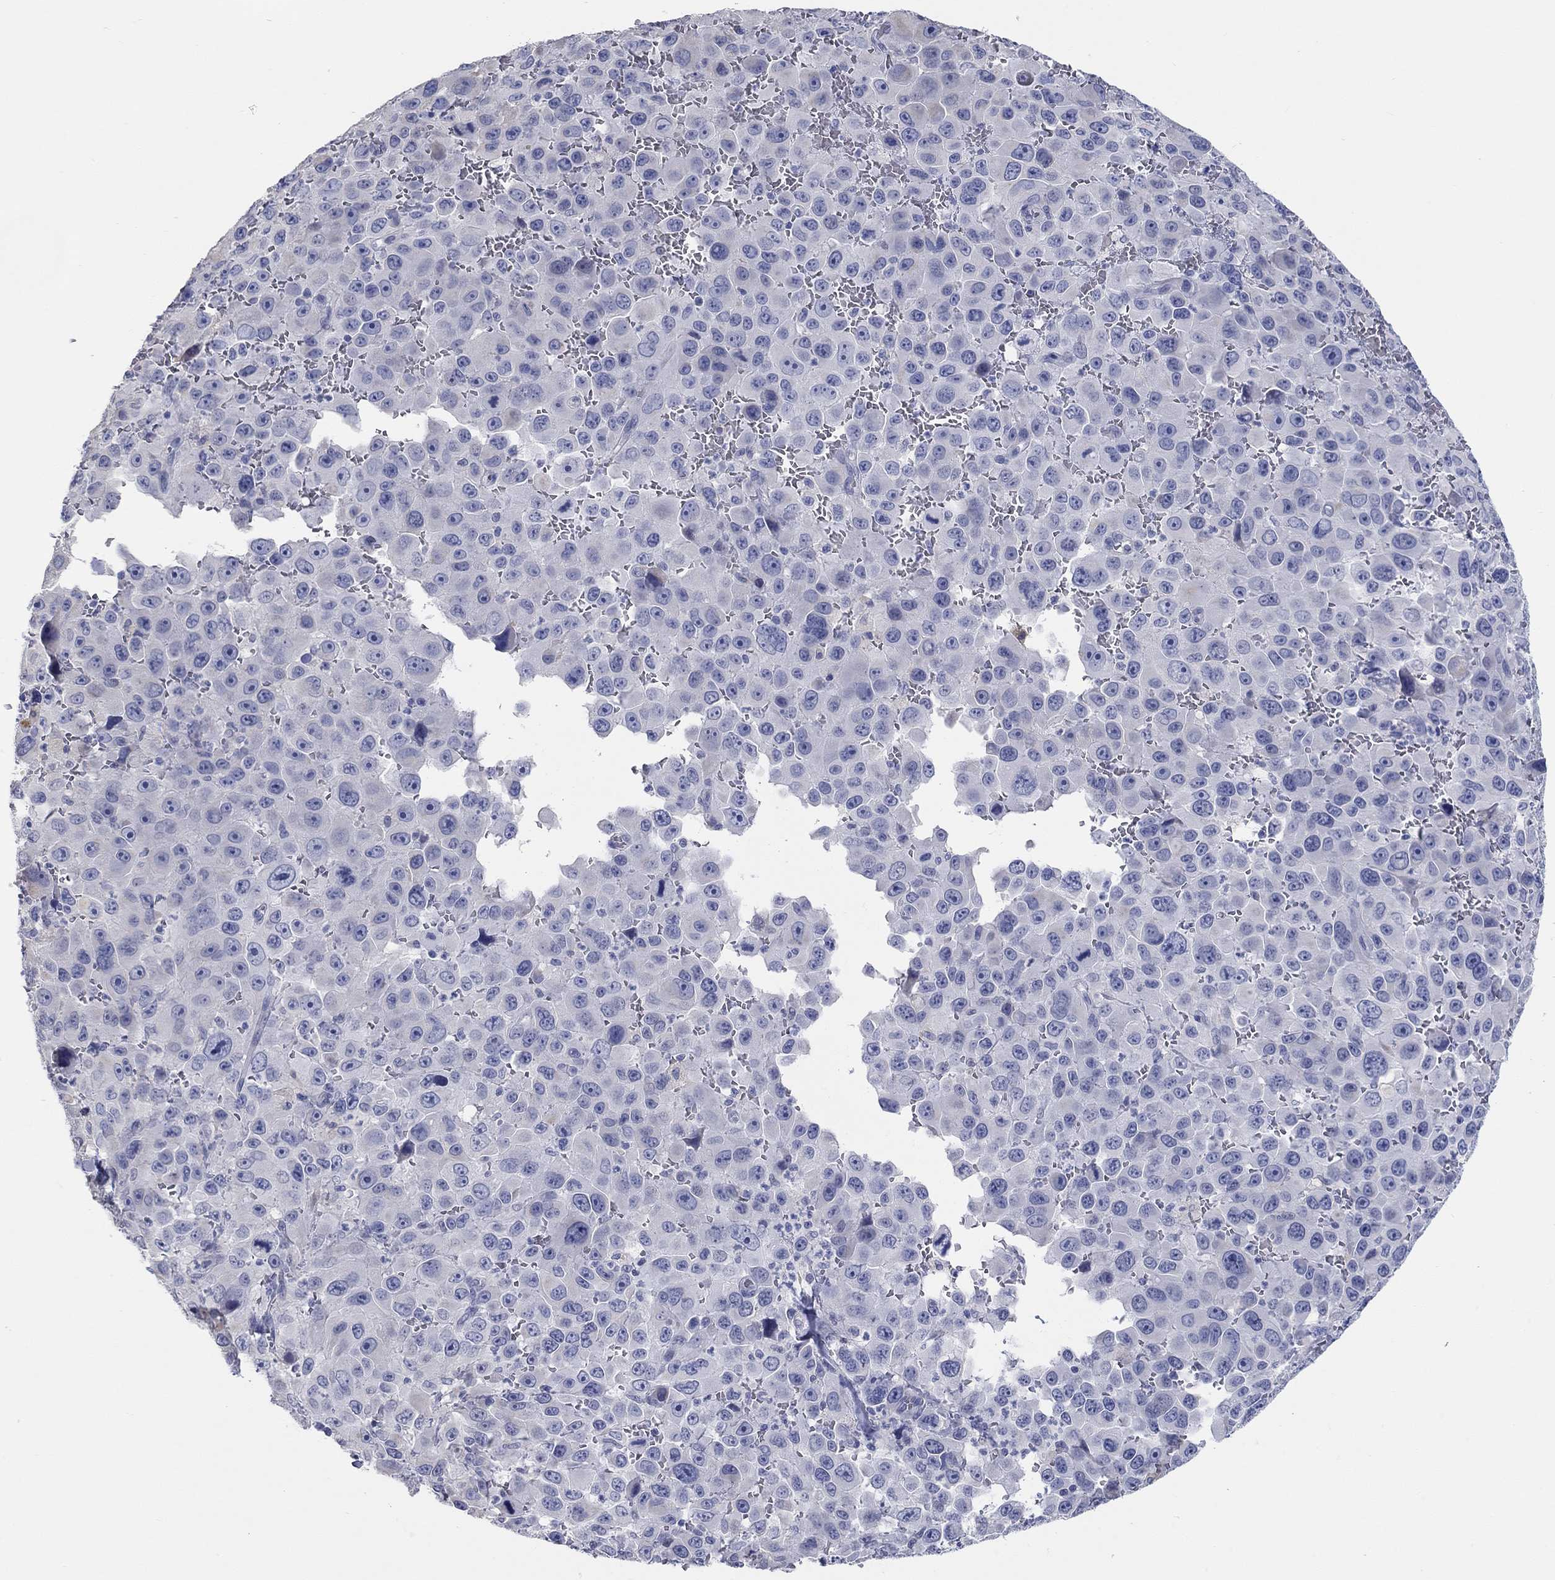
{"staining": {"intensity": "negative", "quantity": "none", "location": "none"}, "tissue": "melanoma", "cell_type": "Tumor cells", "image_type": "cancer", "snomed": [{"axis": "morphology", "description": "Malignant melanoma, NOS"}, {"axis": "topography", "description": "Skin"}], "caption": "This is an IHC photomicrograph of human melanoma. There is no positivity in tumor cells.", "gene": "LRRC4C", "patient": {"sex": "female", "age": 91}}